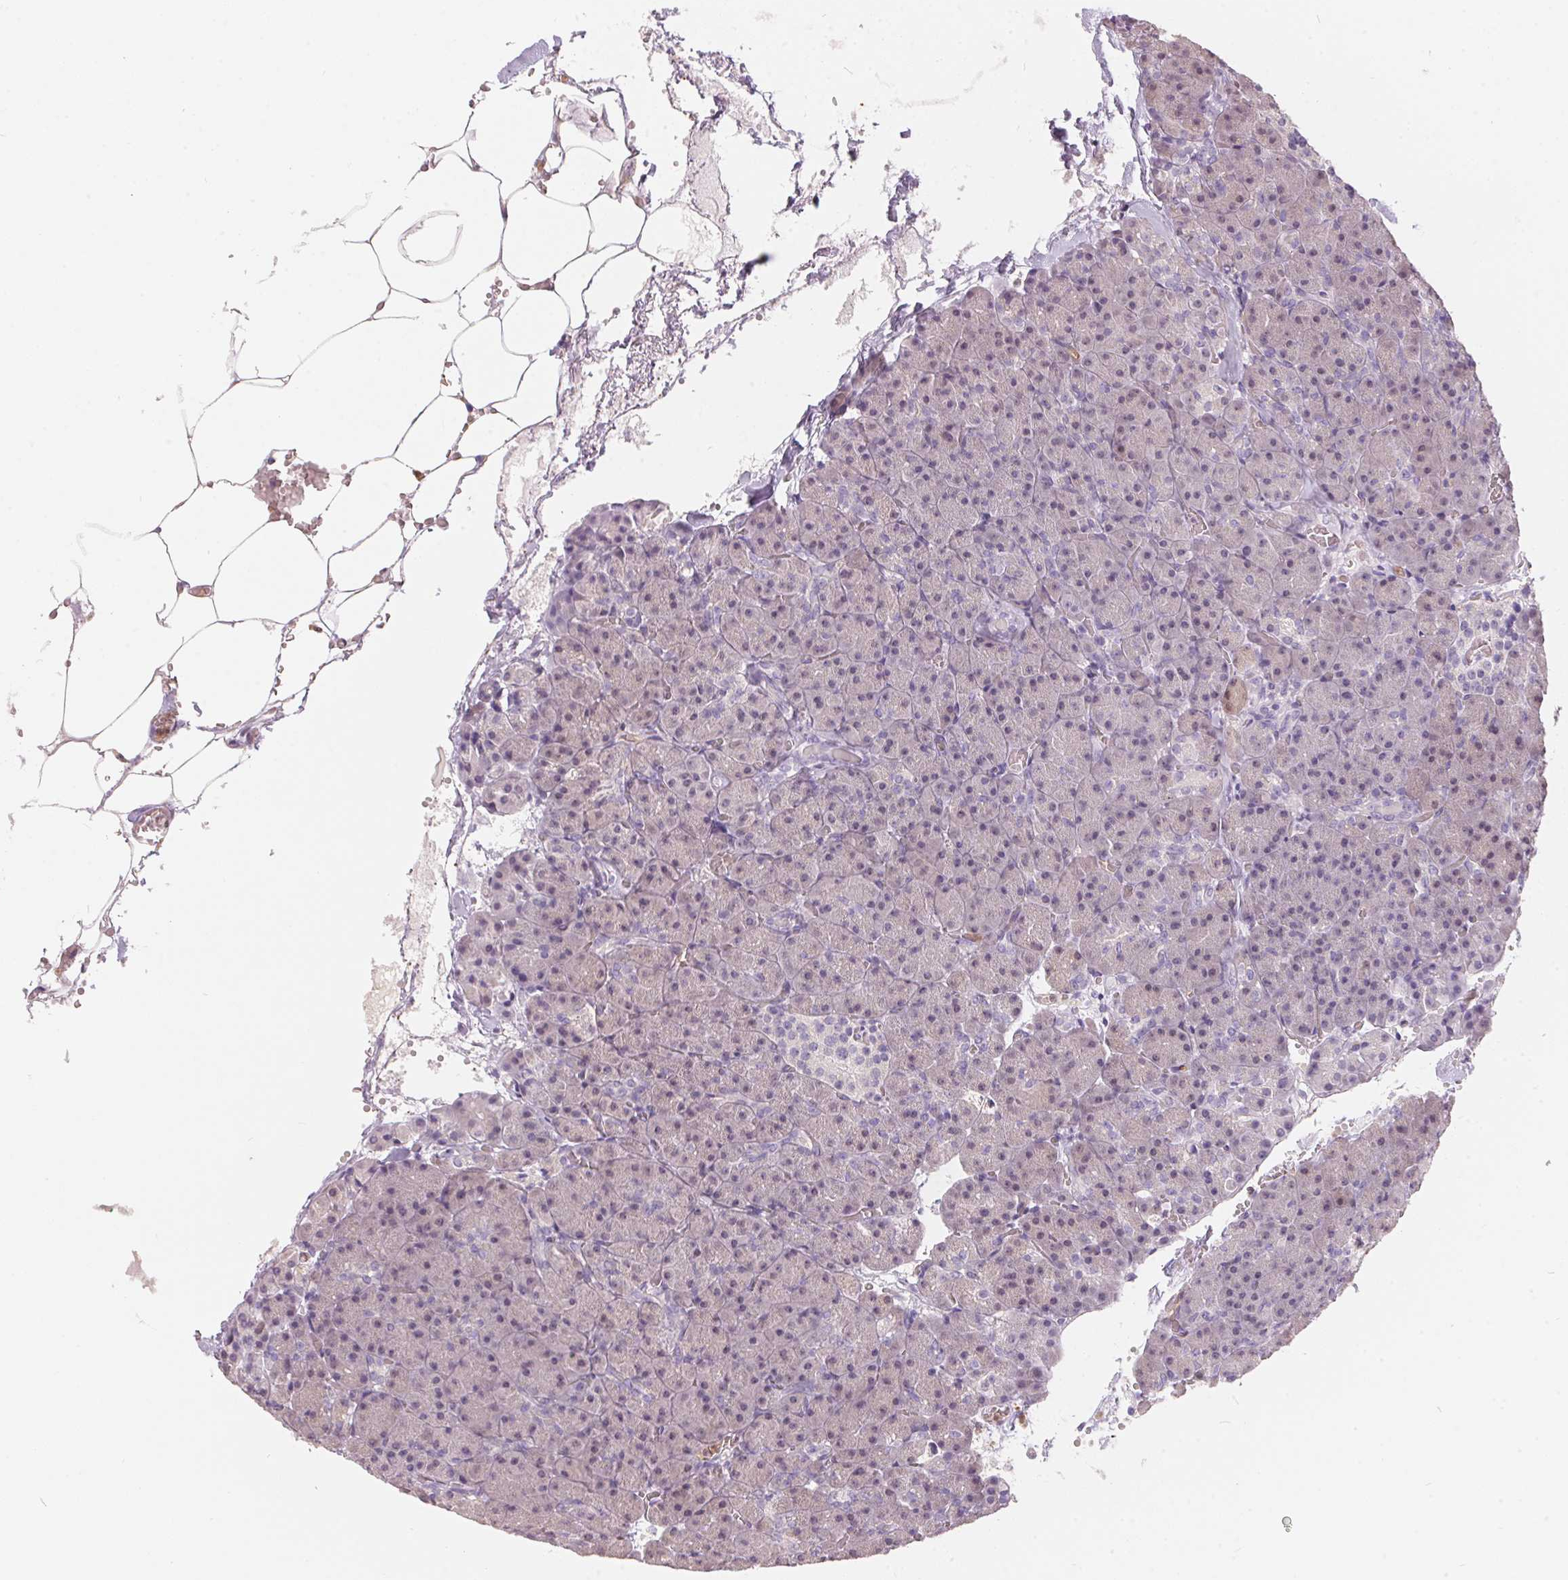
{"staining": {"intensity": "weak", "quantity": "25%-75%", "location": "cytoplasmic/membranous,nuclear"}, "tissue": "pancreas", "cell_type": "Exocrine glandular cells", "image_type": "normal", "snomed": [{"axis": "morphology", "description": "Normal tissue, NOS"}, {"axis": "topography", "description": "Pancreas"}], "caption": "Pancreas stained with DAB immunohistochemistry (IHC) reveals low levels of weak cytoplasmic/membranous,nuclear expression in about 25%-75% of exocrine glandular cells.", "gene": "SERPINB1", "patient": {"sex": "female", "age": 74}}